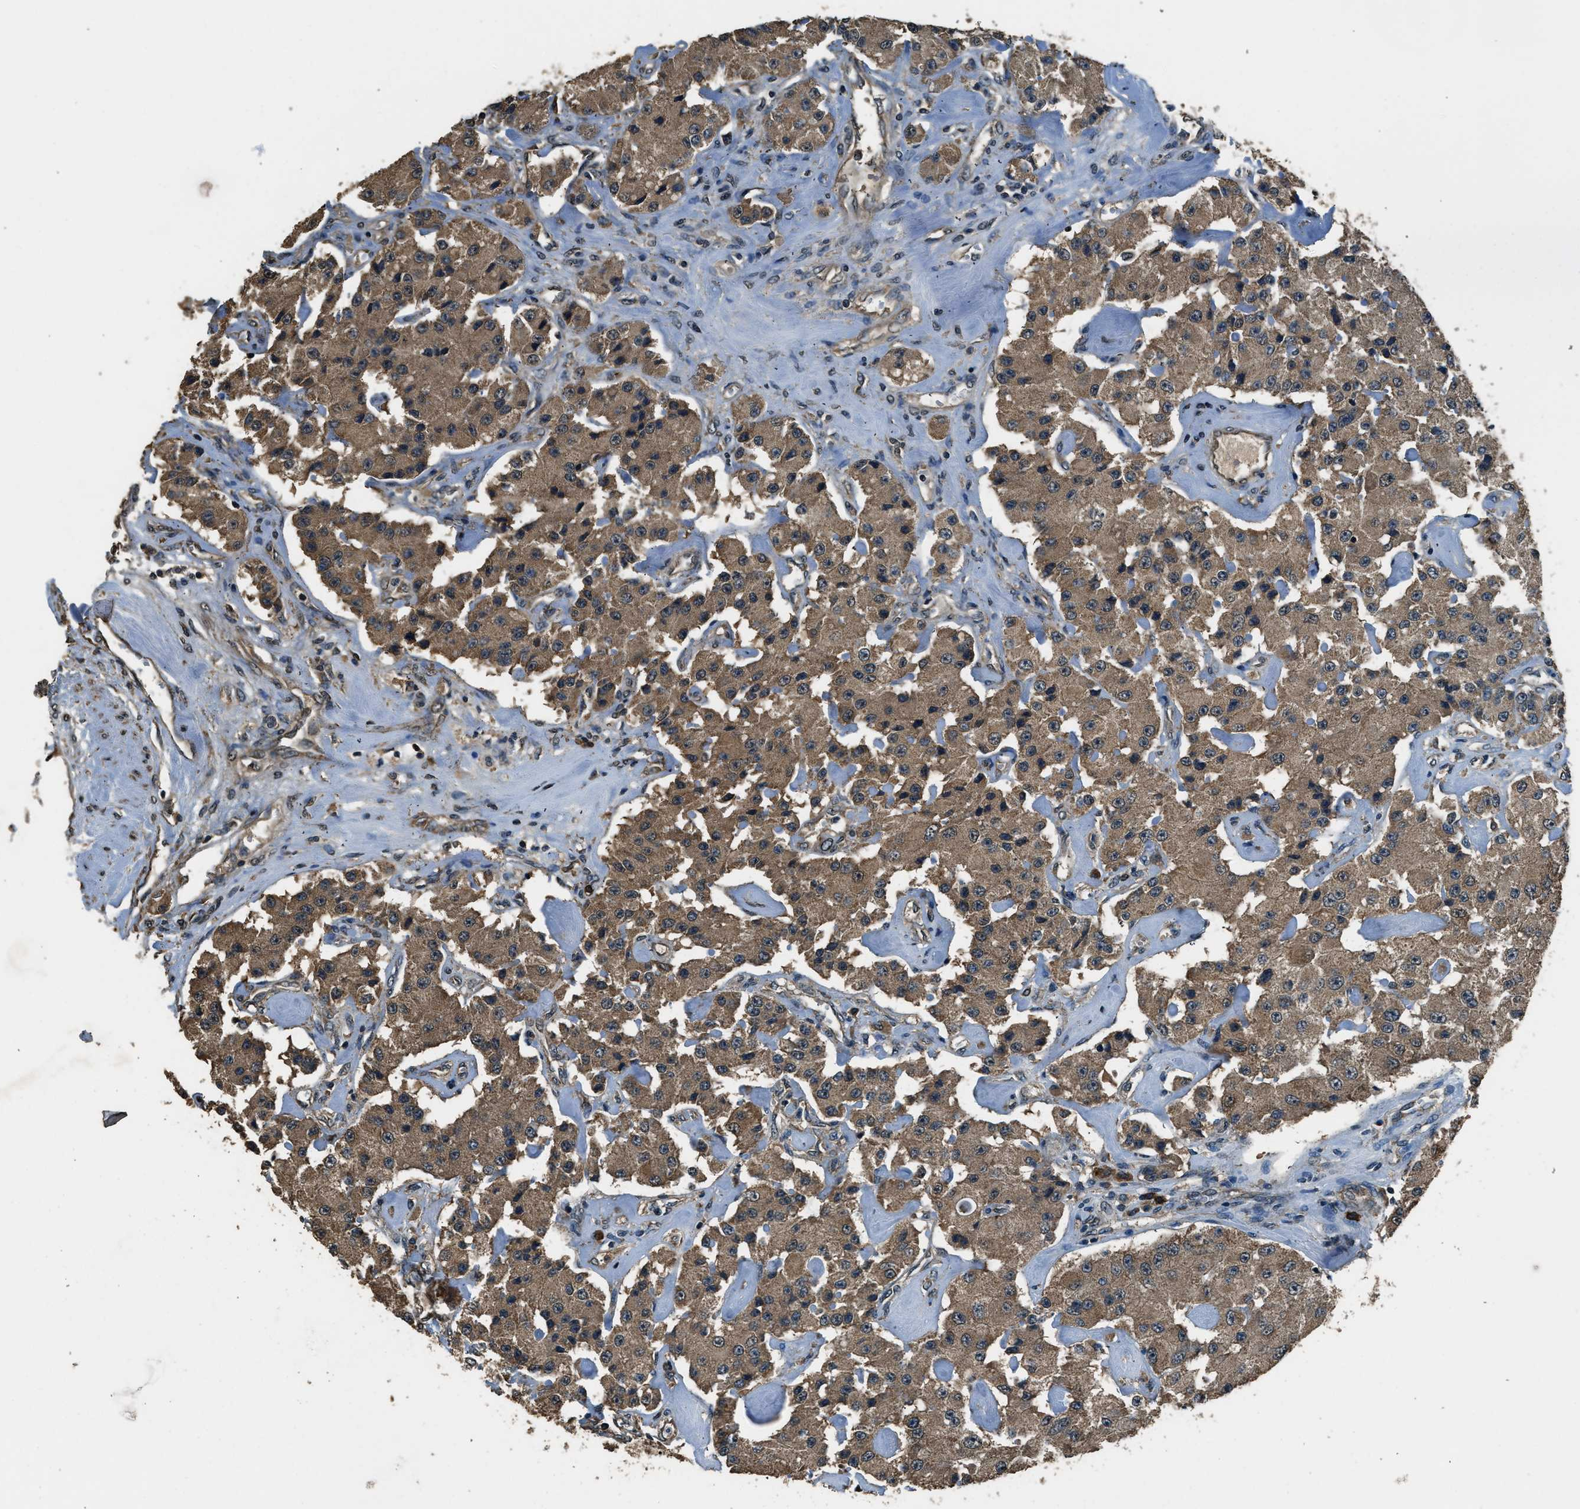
{"staining": {"intensity": "moderate", "quantity": ">75%", "location": "cytoplasmic/membranous"}, "tissue": "carcinoid", "cell_type": "Tumor cells", "image_type": "cancer", "snomed": [{"axis": "morphology", "description": "Carcinoid, malignant, NOS"}, {"axis": "topography", "description": "Pancreas"}], "caption": "IHC of carcinoid demonstrates medium levels of moderate cytoplasmic/membranous positivity in about >75% of tumor cells.", "gene": "SALL3", "patient": {"sex": "male", "age": 41}}